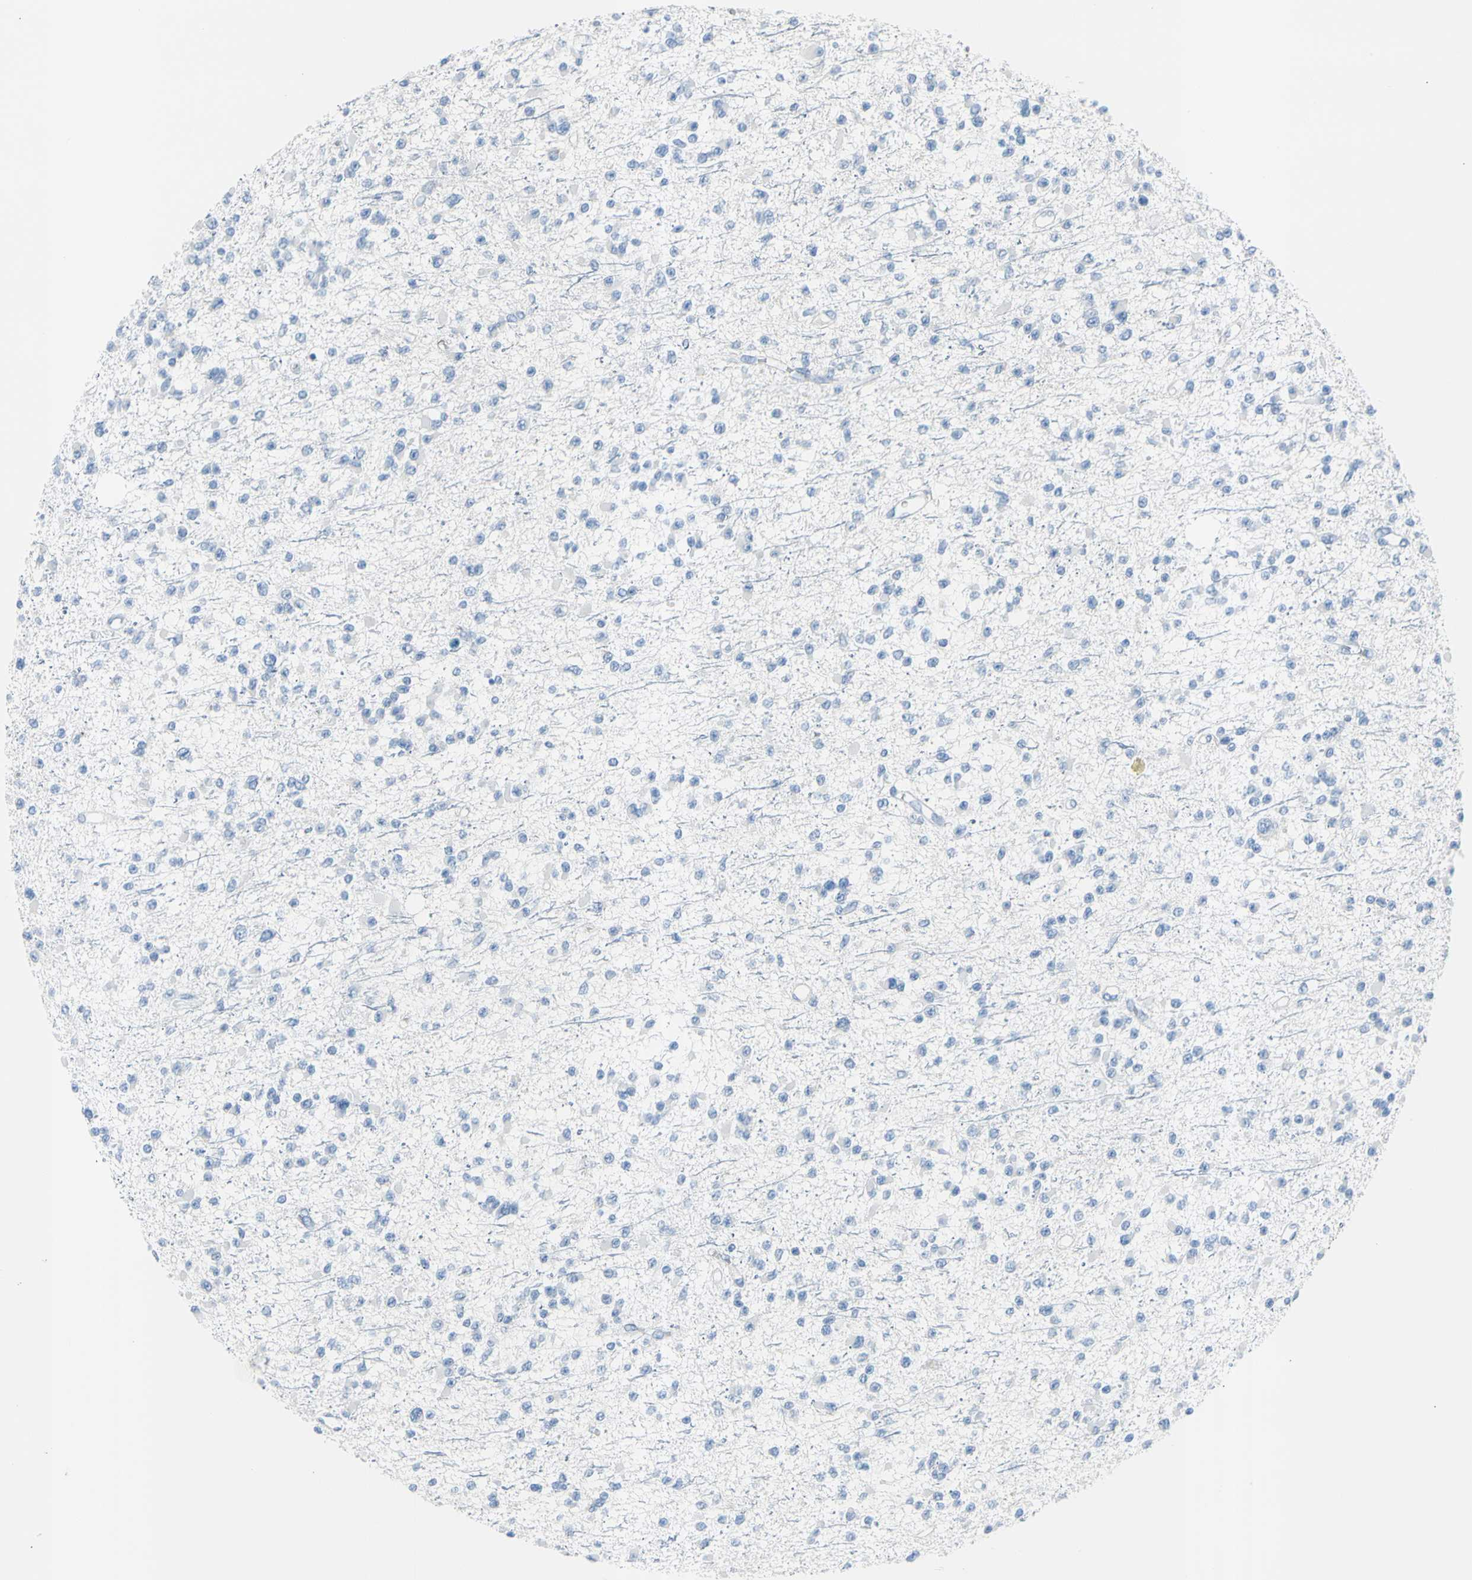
{"staining": {"intensity": "negative", "quantity": "none", "location": "none"}, "tissue": "glioma", "cell_type": "Tumor cells", "image_type": "cancer", "snomed": [{"axis": "morphology", "description": "Glioma, malignant, Low grade"}, {"axis": "topography", "description": "Brain"}], "caption": "IHC photomicrograph of neoplastic tissue: human glioma stained with DAB reveals no significant protein staining in tumor cells. (Brightfield microscopy of DAB (3,3'-diaminobenzidine) immunohistochemistry (IHC) at high magnification).", "gene": "TPO", "patient": {"sex": "female", "age": 22}}